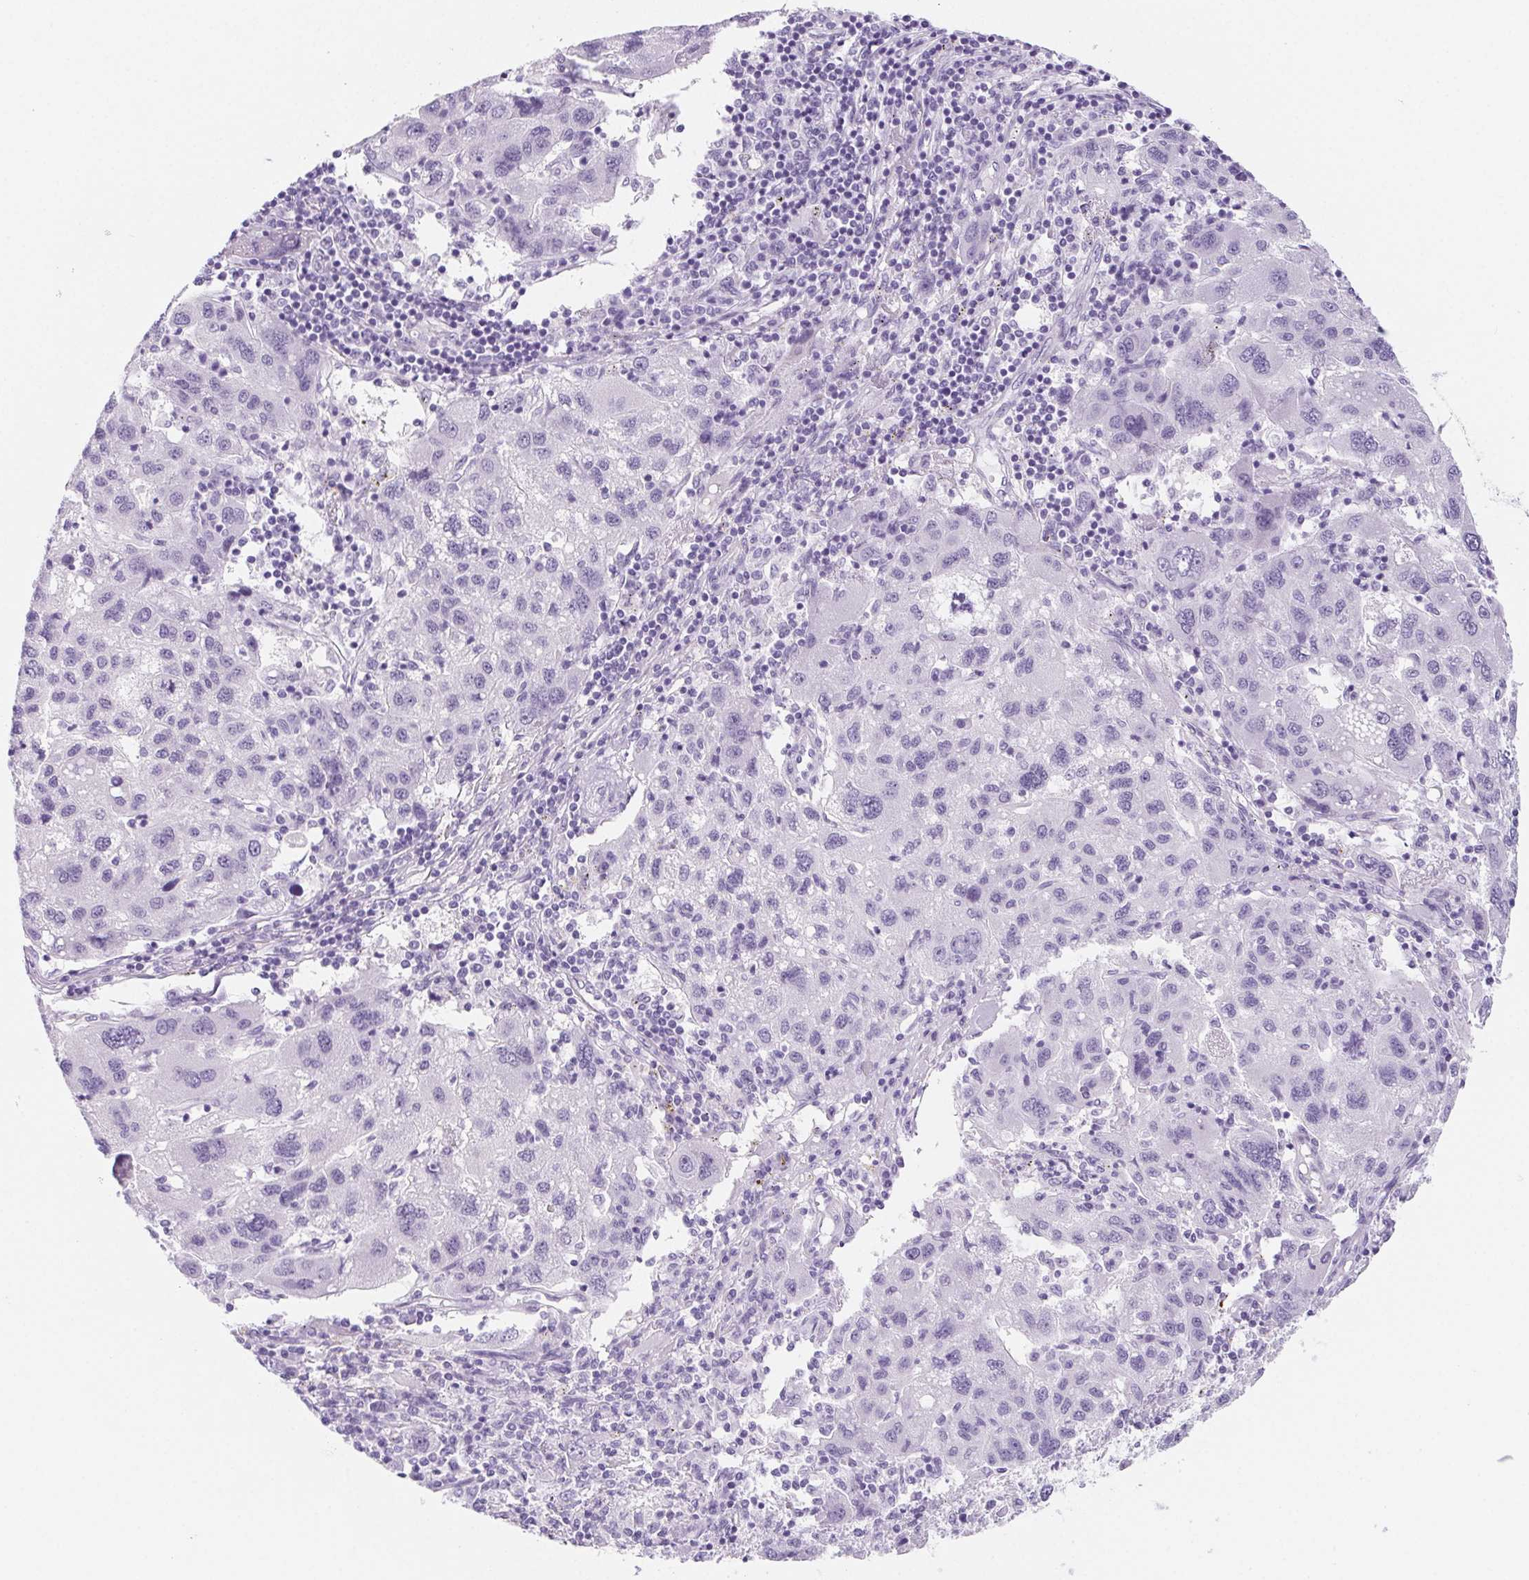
{"staining": {"intensity": "negative", "quantity": "none", "location": "none"}, "tissue": "liver cancer", "cell_type": "Tumor cells", "image_type": "cancer", "snomed": [{"axis": "morphology", "description": "Carcinoma, Hepatocellular, NOS"}, {"axis": "topography", "description": "Liver"}], "caption": "Histopathology image shows no protein staining in tumor cells of hepatocellular carcinoma (liver) tissue. The staining is performed using DAB (3,3'-diaminobenzidine) brown chromogen with nuclei counter-stained in using hematoxylin.", "gene": "CYP21A2", "patient": {"sex": "female", "age": 77}}